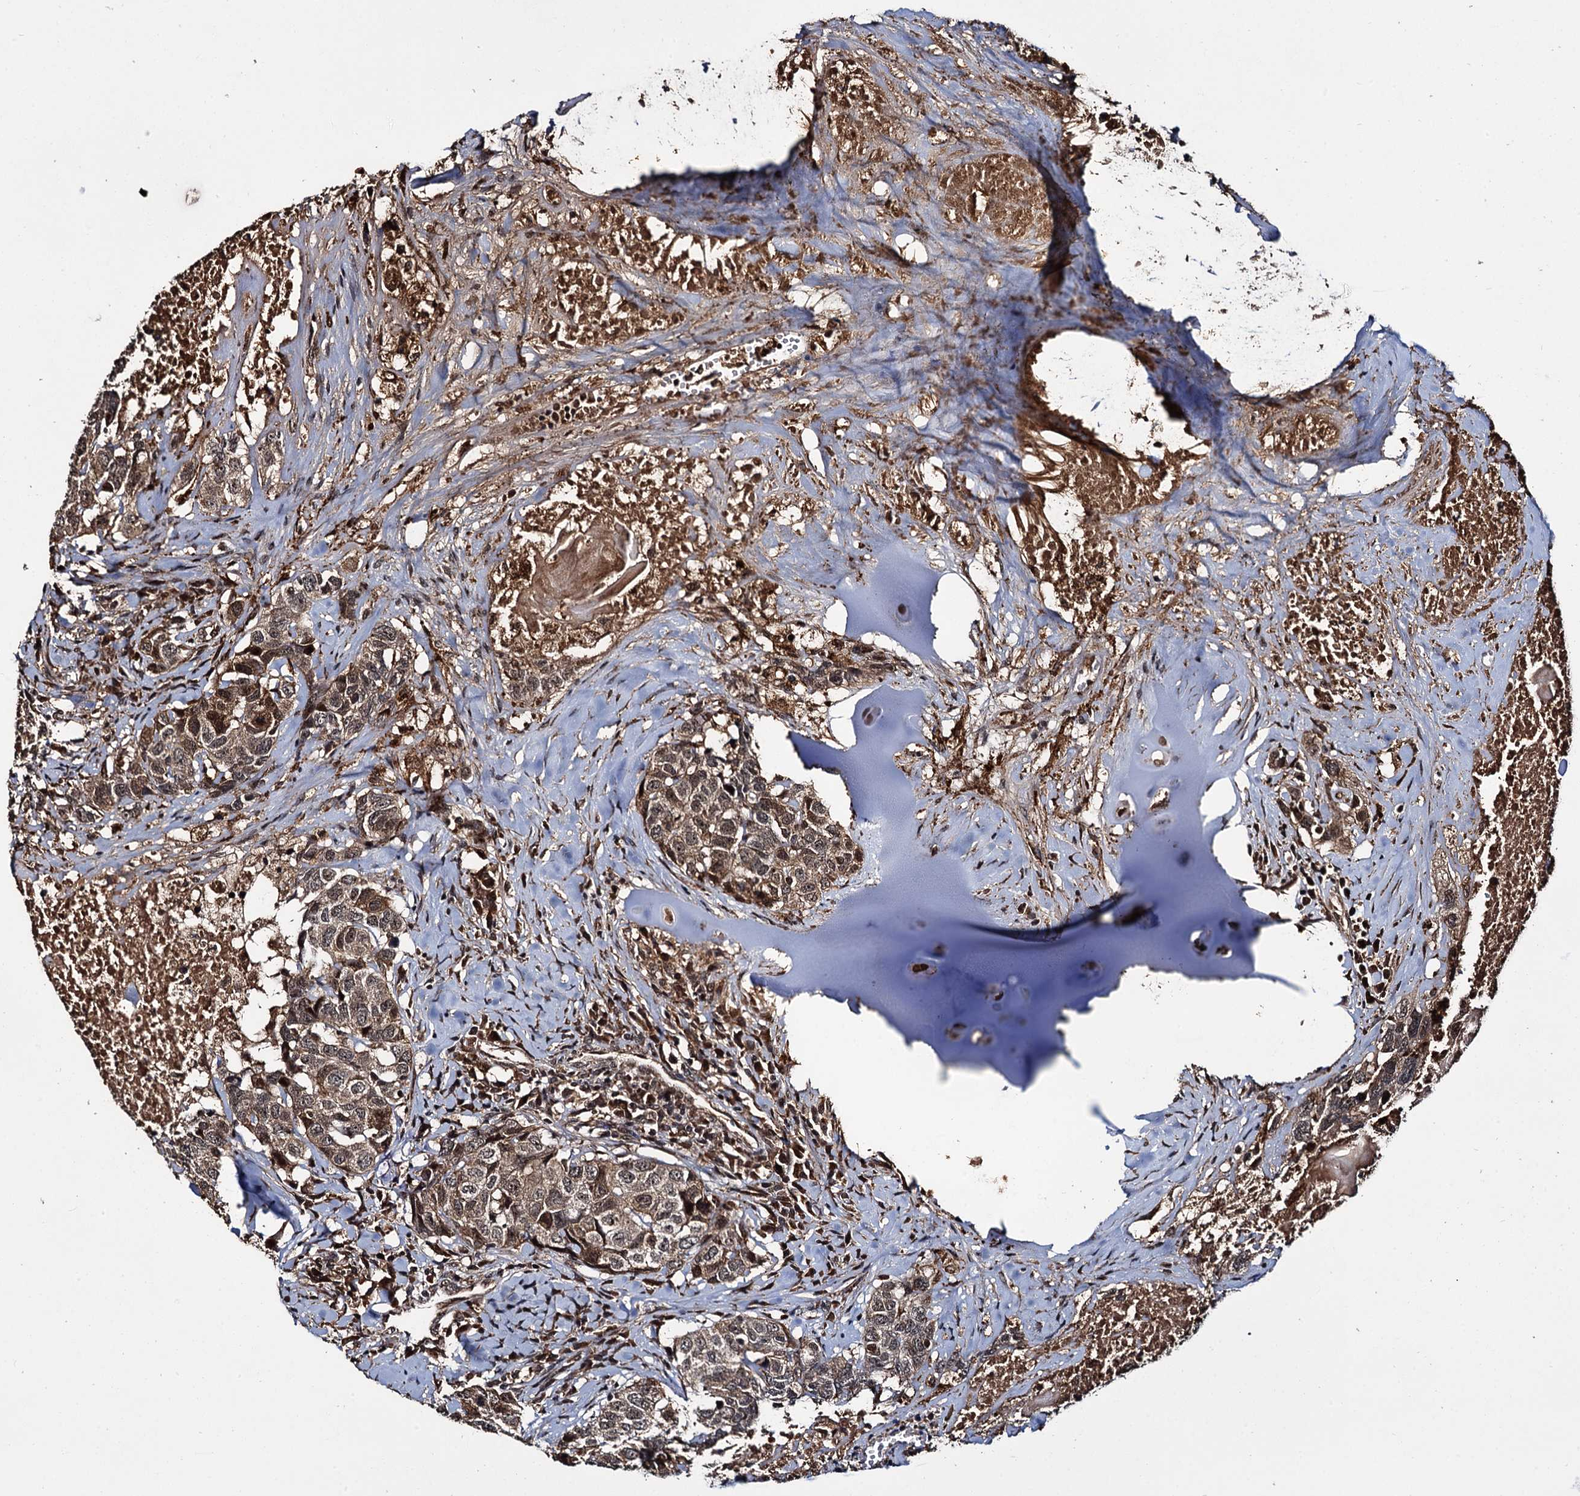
{"staining": {"intensity": "weak", "quantity": ">75%", "location": "cytoplasmic/membranous,nuclear"}, "tissue": "head and neck cancer", "cell_type": "Tumor cells", "image_type": "cancer", "snomed": [{"axis": "morphology", "description": "Squamous cell carcinoma, NOS"}, {"axis": "topography", "description": "Head-Neck"}], "caption": "Immunohistochemical staining of head and neck cancer (squamous cell carcinoma) shows weak cytoplasmic/membranous and nuclear protein positivity in about >75% of tumor cells.", "gene": "CEP192", "patient": {"sex": "male", "age": 66}}